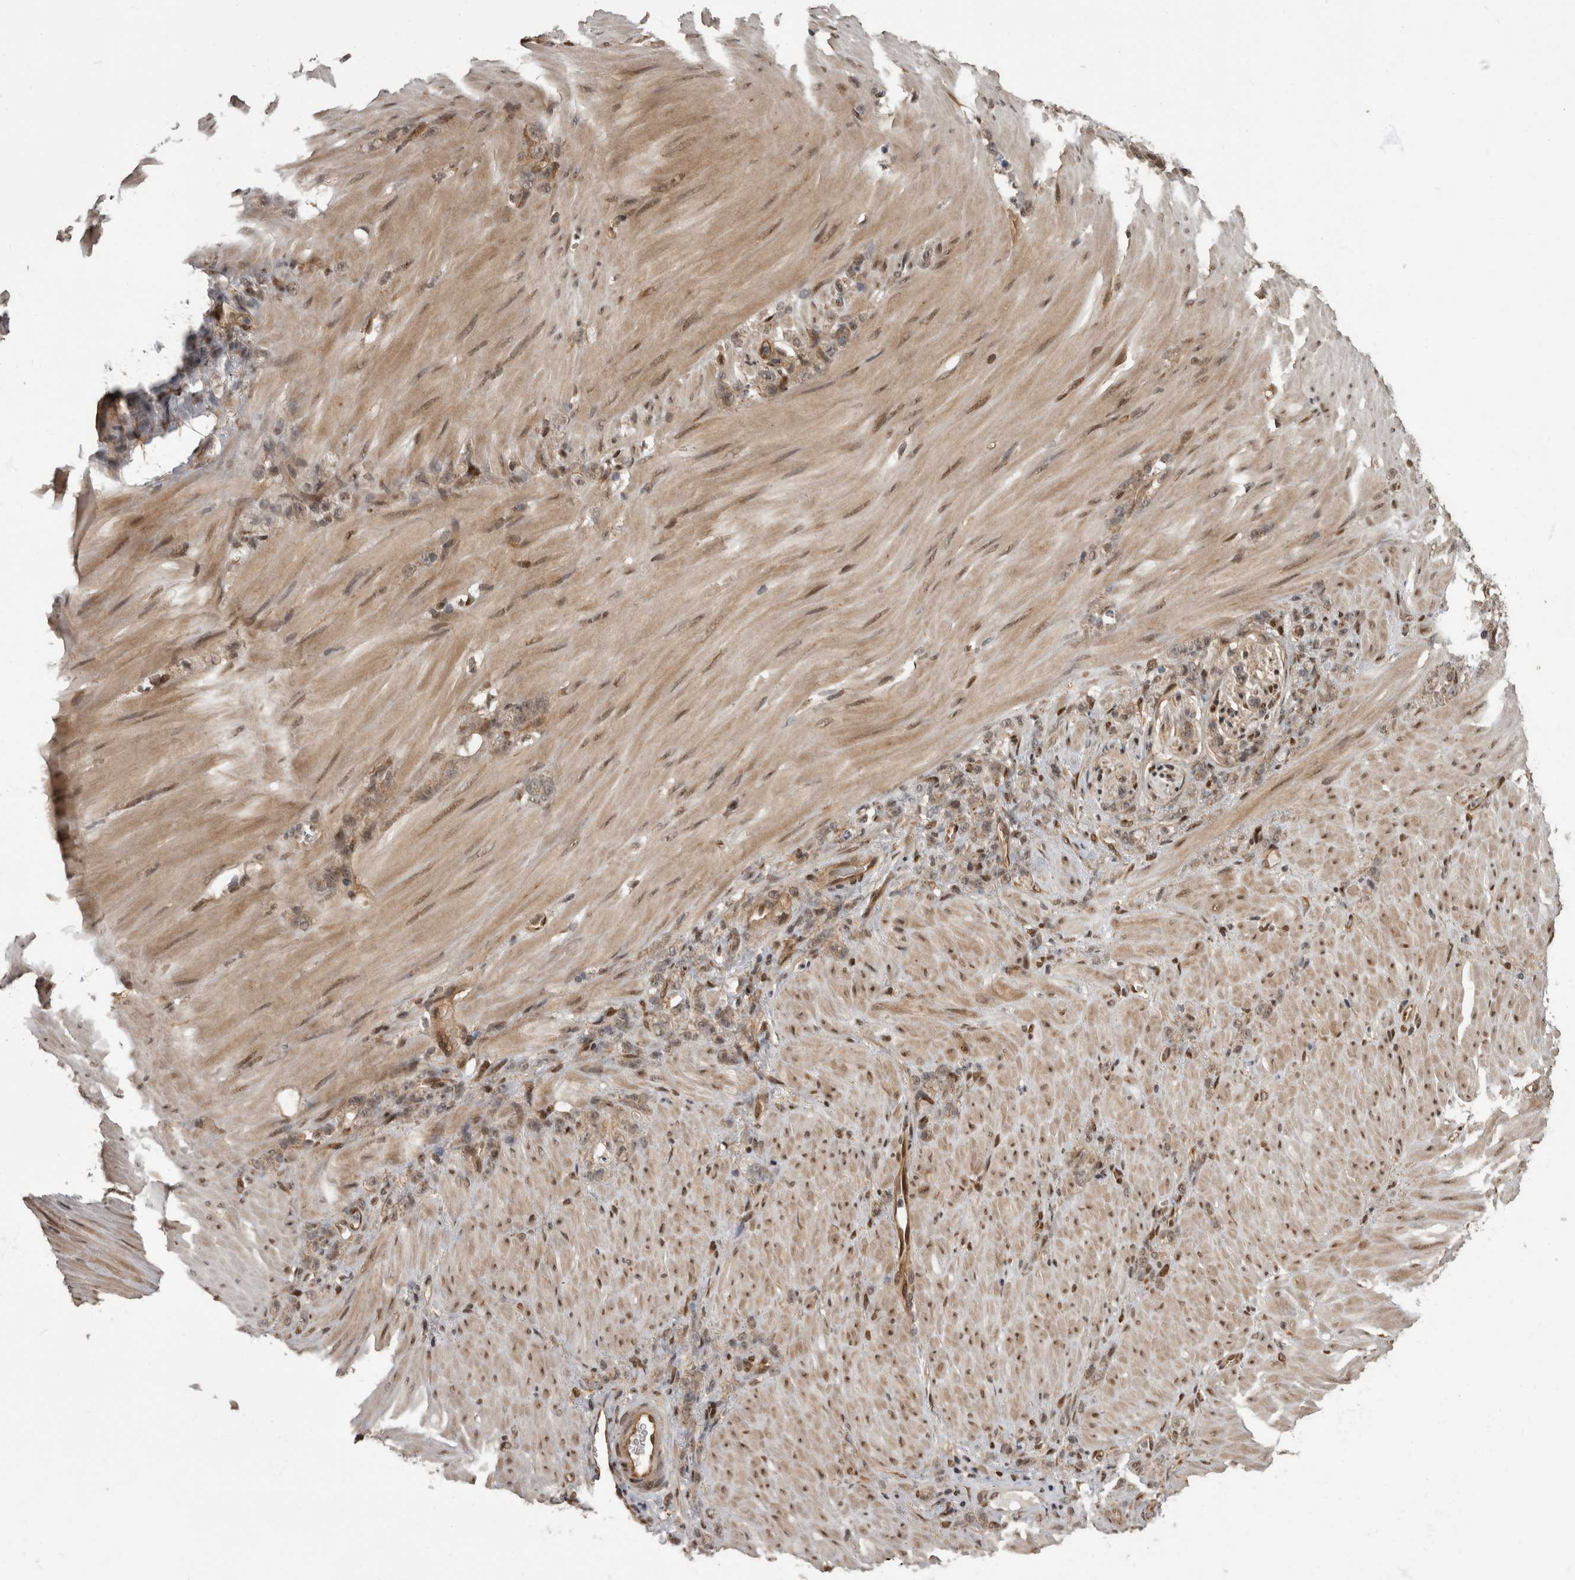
{"staining": {"intensity": "moderate", "quantity": "25%-75%", "location": "cytoplasmic/membranous,nuclear"}, "tissue": "stomach cancer", "cell_type": "Tumor cells", "image_type": "cancer", "snomed": [{"axis": "morphology", "description": "Normal tissue, NOS"}, {"axis": "morphology", "description": "Adenocarcinoma, NOS"}, {"axis": "topography", "description": "Stomach"}], "caption": "Approximately 25%-75% of tumor cells in human stomach cancer (adenocarcinoma) reveal moderate cytoplasmic/membranous and nuclear protein expression as visualized by brown immunohistochemical staining.", "gene": "AKT3", "patient": {"sex": "male", "age": 82}}